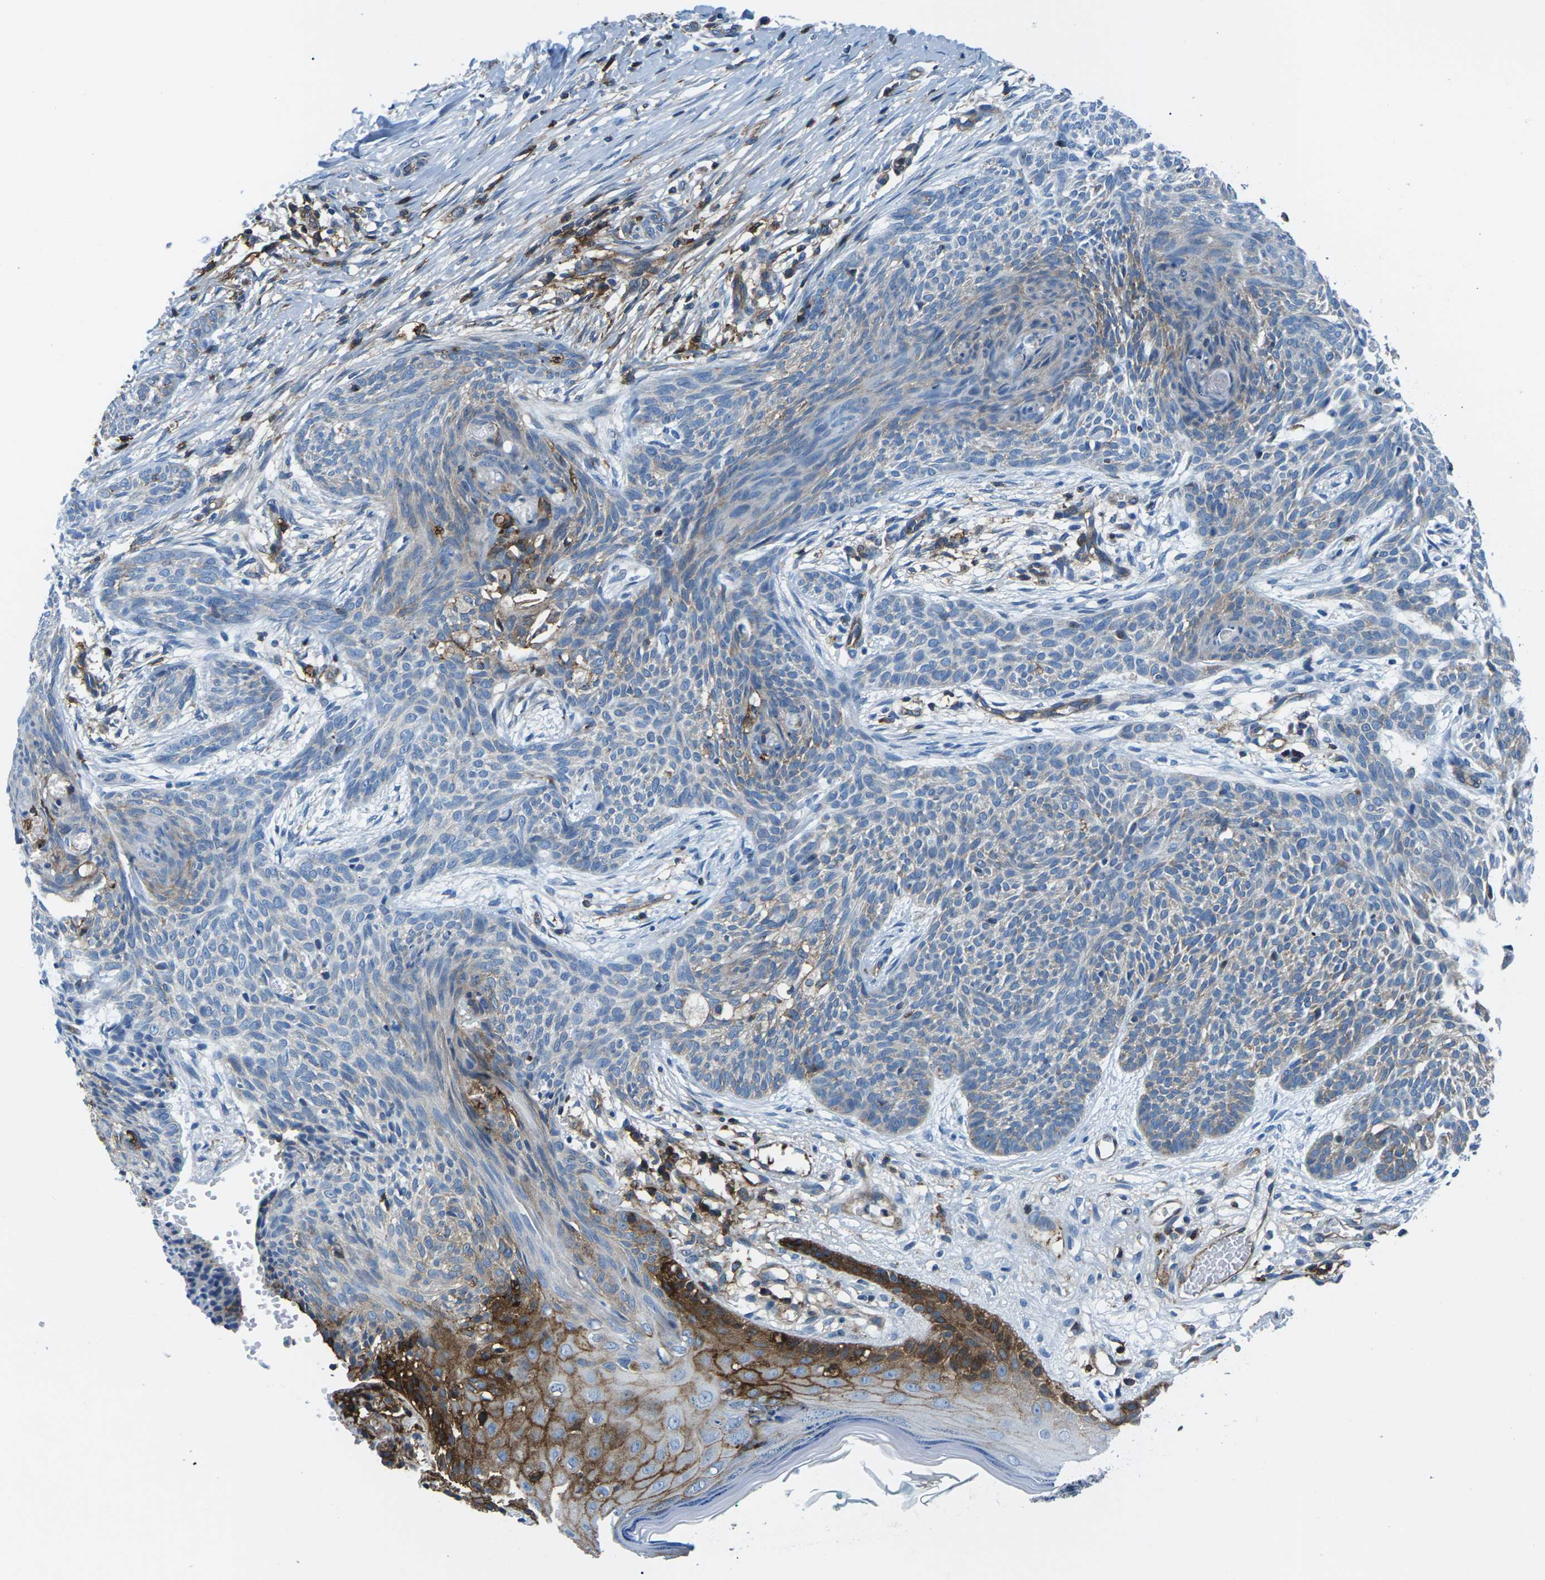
{"staining": {"intensity": "moderate", "quantity": "25%-75%", "location": "cytoplasmic/membranous"}, "tissue": "skin cancer", "cell_type": "Tumor cells", "image_type": "cancer", "snomed": [{"axis": "morphology", "description": "Basal cell carcinoma"}, {"axis": "topography", "description": "Skin"}], "caption": "The image displays immunohistochemical staining of skin cancer. There is moderate cytoplasmic/membranous positivity is seen in about 25%-75% of tumor cells. Nuclei are stained in blue.", "gene": "SOCS4", "patient": {"sex": "female", "age": 59}}